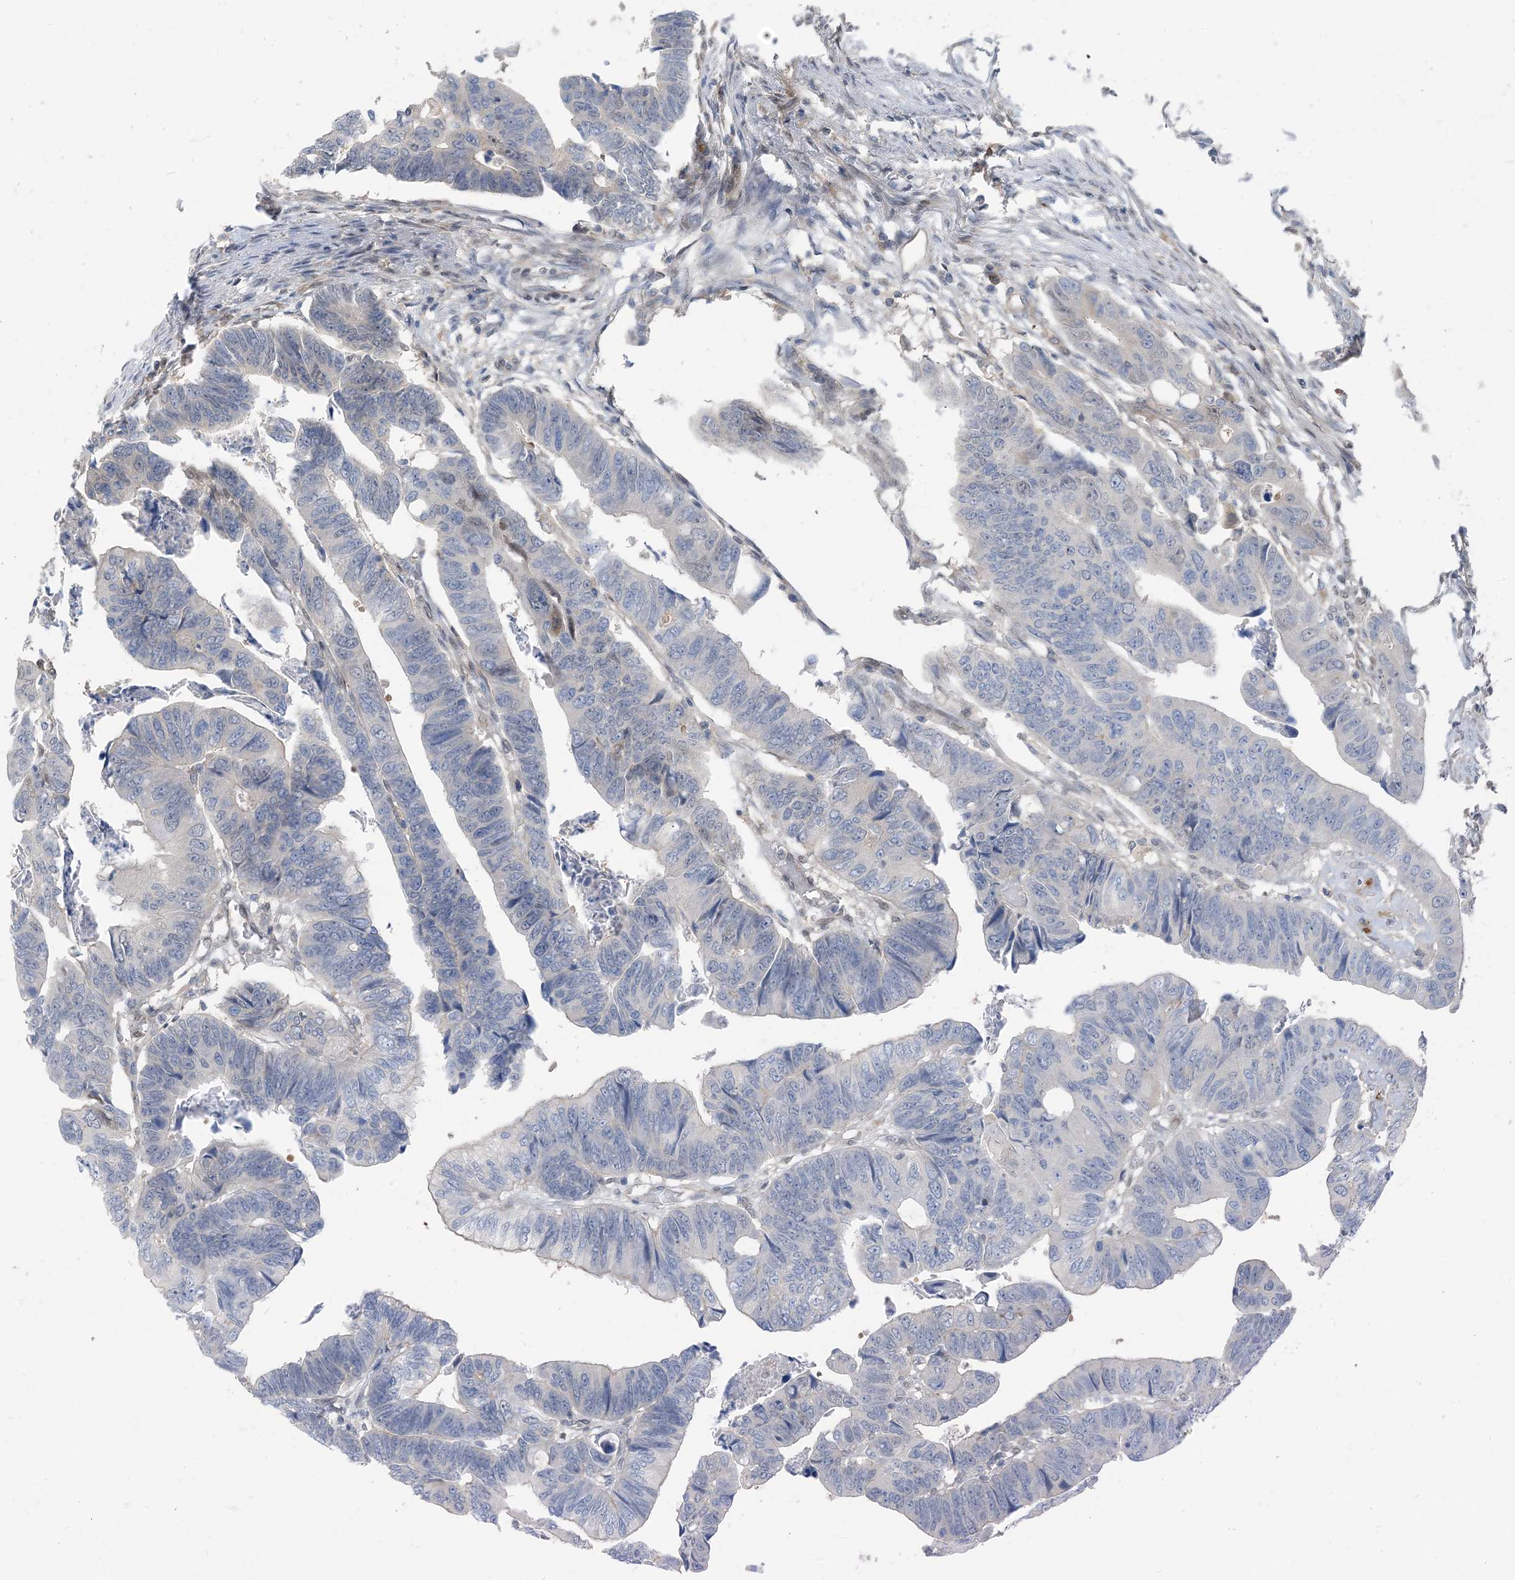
{"staining": {"intensity": "negative", "quantity": "none", "location": "none"}, "tissue": "colorectal cancer", "cell_type": "Tumor cells", "image_type": "cancer", "snomed": [{"axis": "morphology", "description": "Adenocarcinoma, NOS"}, {"axis": "topography", "description": "Rectum"}], "caption": "The photomicrograph reveals no staining of tumor cells in colorectal adenocarcinoma. Brightfield microscopy of IHC stained with DAB (brown) and hematoxylin (blue), captured at high magnification.", "gene": "ZC3H12A", "patient": {"sex": "female", "age": 65}}